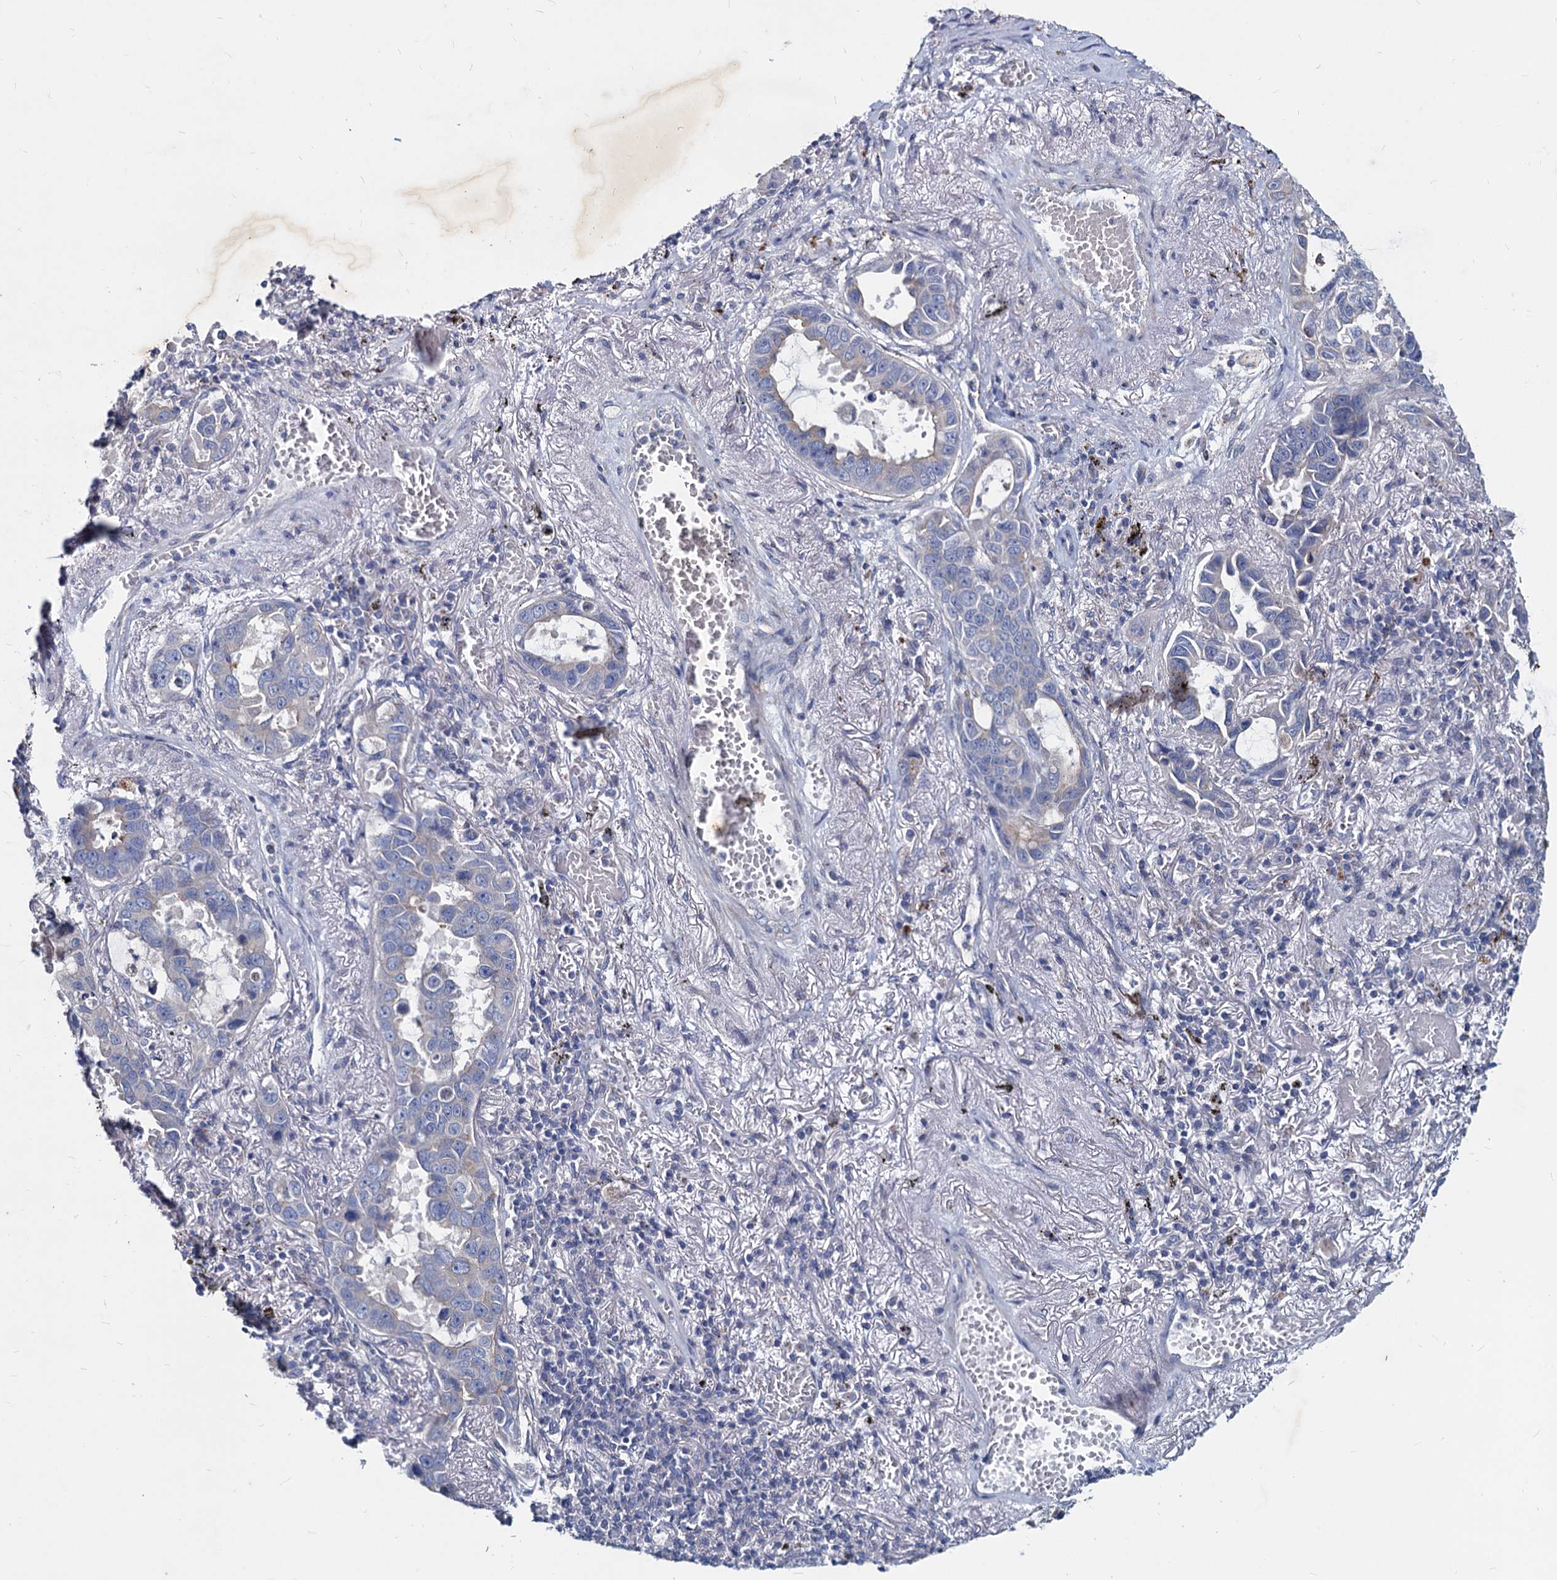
{"staining": {"intensity": "negative", "quantity": "none", "location": "none"}, "tissue": "lung cancer", "cell_type": "Tumor cells", "image_type": "cancer", "snomed": [{"axis": "morphology", "description": "Adenocarcinoma, NOS"}, {"axis": "topography", "description": "Lung"}], "caption": "Image shows no significant protein positivity in tumor cells of adenocarcinoma (lung).", "gene": "AGBL4", "patient": {"sex": "male", "age": 64}}